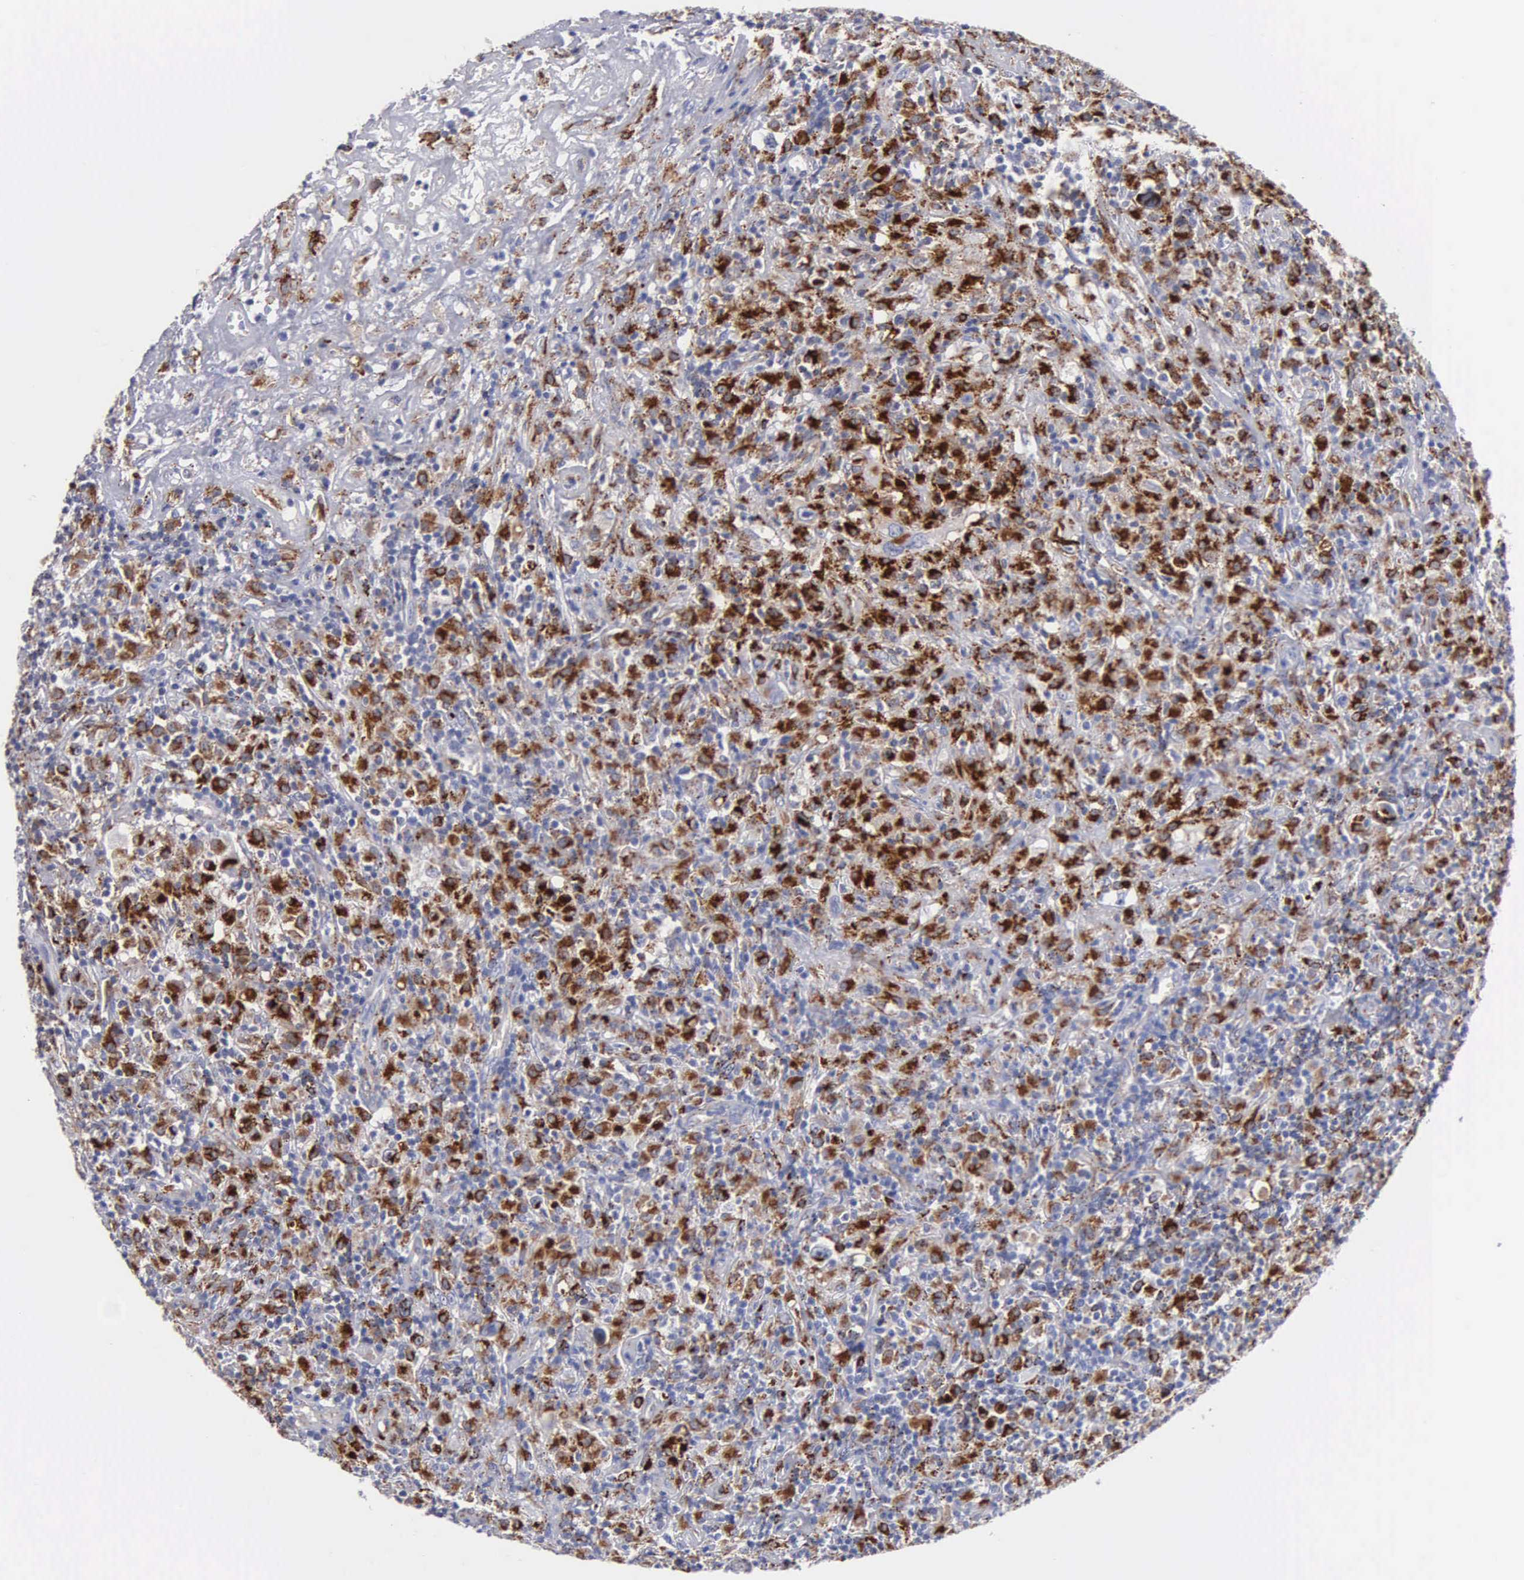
{"staining": {"intensity": "strong", "quantity": "<25%", "location": "cytoplasmic/membranous"}, "tissue": "lymphoma", "cell_type": "Tumor cells", "image_type": "cancer", "snomed": [{"axis": "morphology", "description": "Hodgkin's disease, NOS"}, {"axis": "topography", "description": "Lymph node"}], "caption": "This image shows lymphoma stained with immunohistochemistry (IHC) to label a protein in brown. The cytoplasmic/membranous of tumor cells show strong positivity for the protein. Nuclei are counter-stained blue.", "gene": "CTSH", "patient": {"sex": "male", "age": 46}}